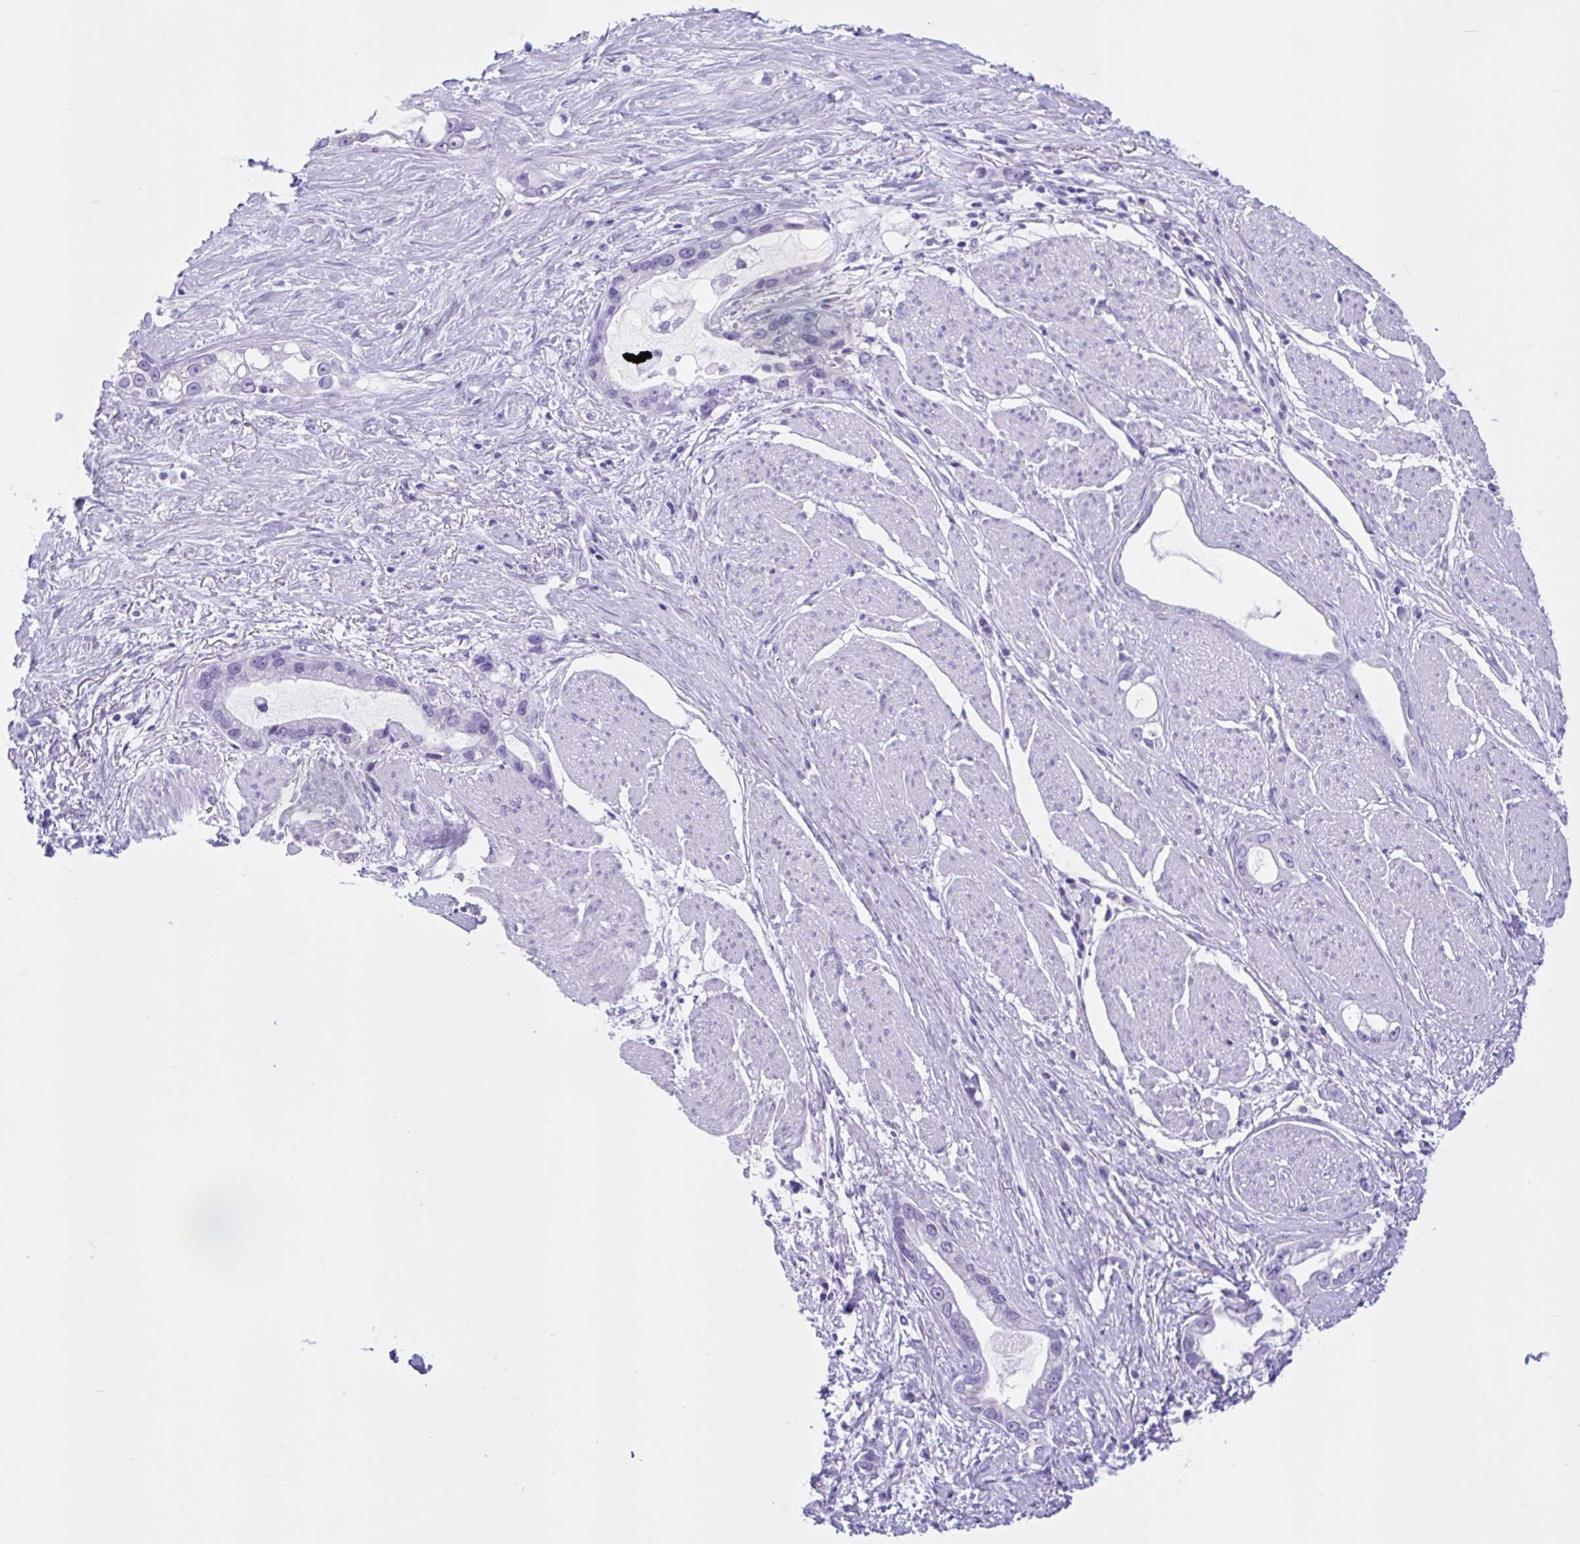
{"staining": {"intensity": "negative", "quantity": "none", "location": "none"}, "tissue": "stomach cancer", "cell_type": "Tumor cells", "image_type": "cancer", "snomed": [{"axis": "morphology", "description": "Adenocarcinoma, NOS"}, {"axis": "topography", "description": "Stomach"}], "caption": "IHC micrograph of neoplastic tissue: stomach adenocarcinoma stained with DAB reveals no significant protein staining in tumor cells.", "gene": "ZNF319", "patient": {"sex": "male", "age": 55}}